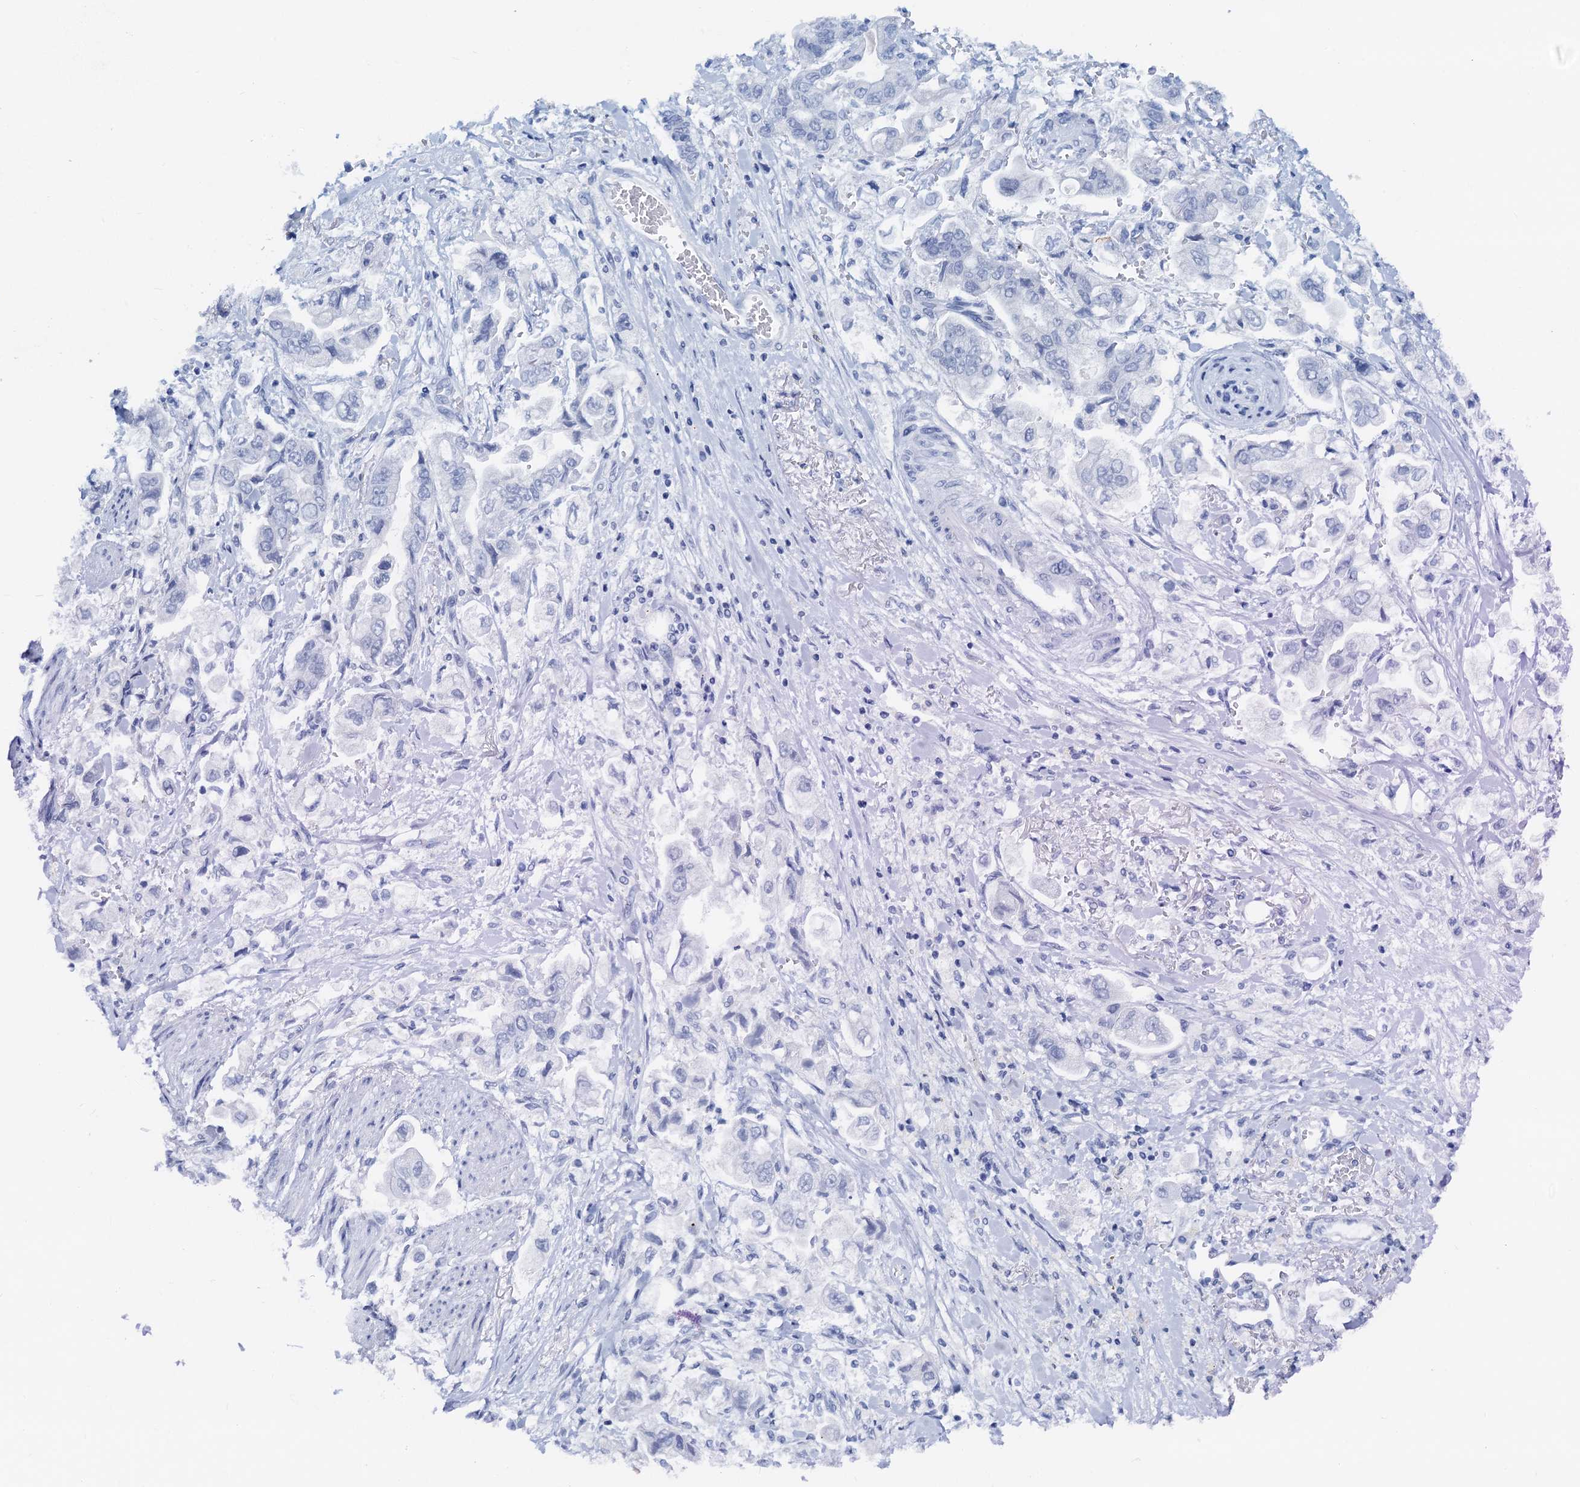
{"staining": {"intensity": "negative", "quantity": "none", "location": "none"}, "tissue": "stomach cancer", "cell_type": "Tumor cells", "image_type": "cancer", "snomed": [{"axis": "morphology", "description": "Adenocarcinoma, NOS"}, {"axis": "topography", "description": "Stomach"}], "caption": "Immunohistochemical staining of human stomach cancer (adenocarcinoma) shows no significant expression in tumor cells.", "gene": "PTGES3", "patient": {"sex": "male", "age": 62}}